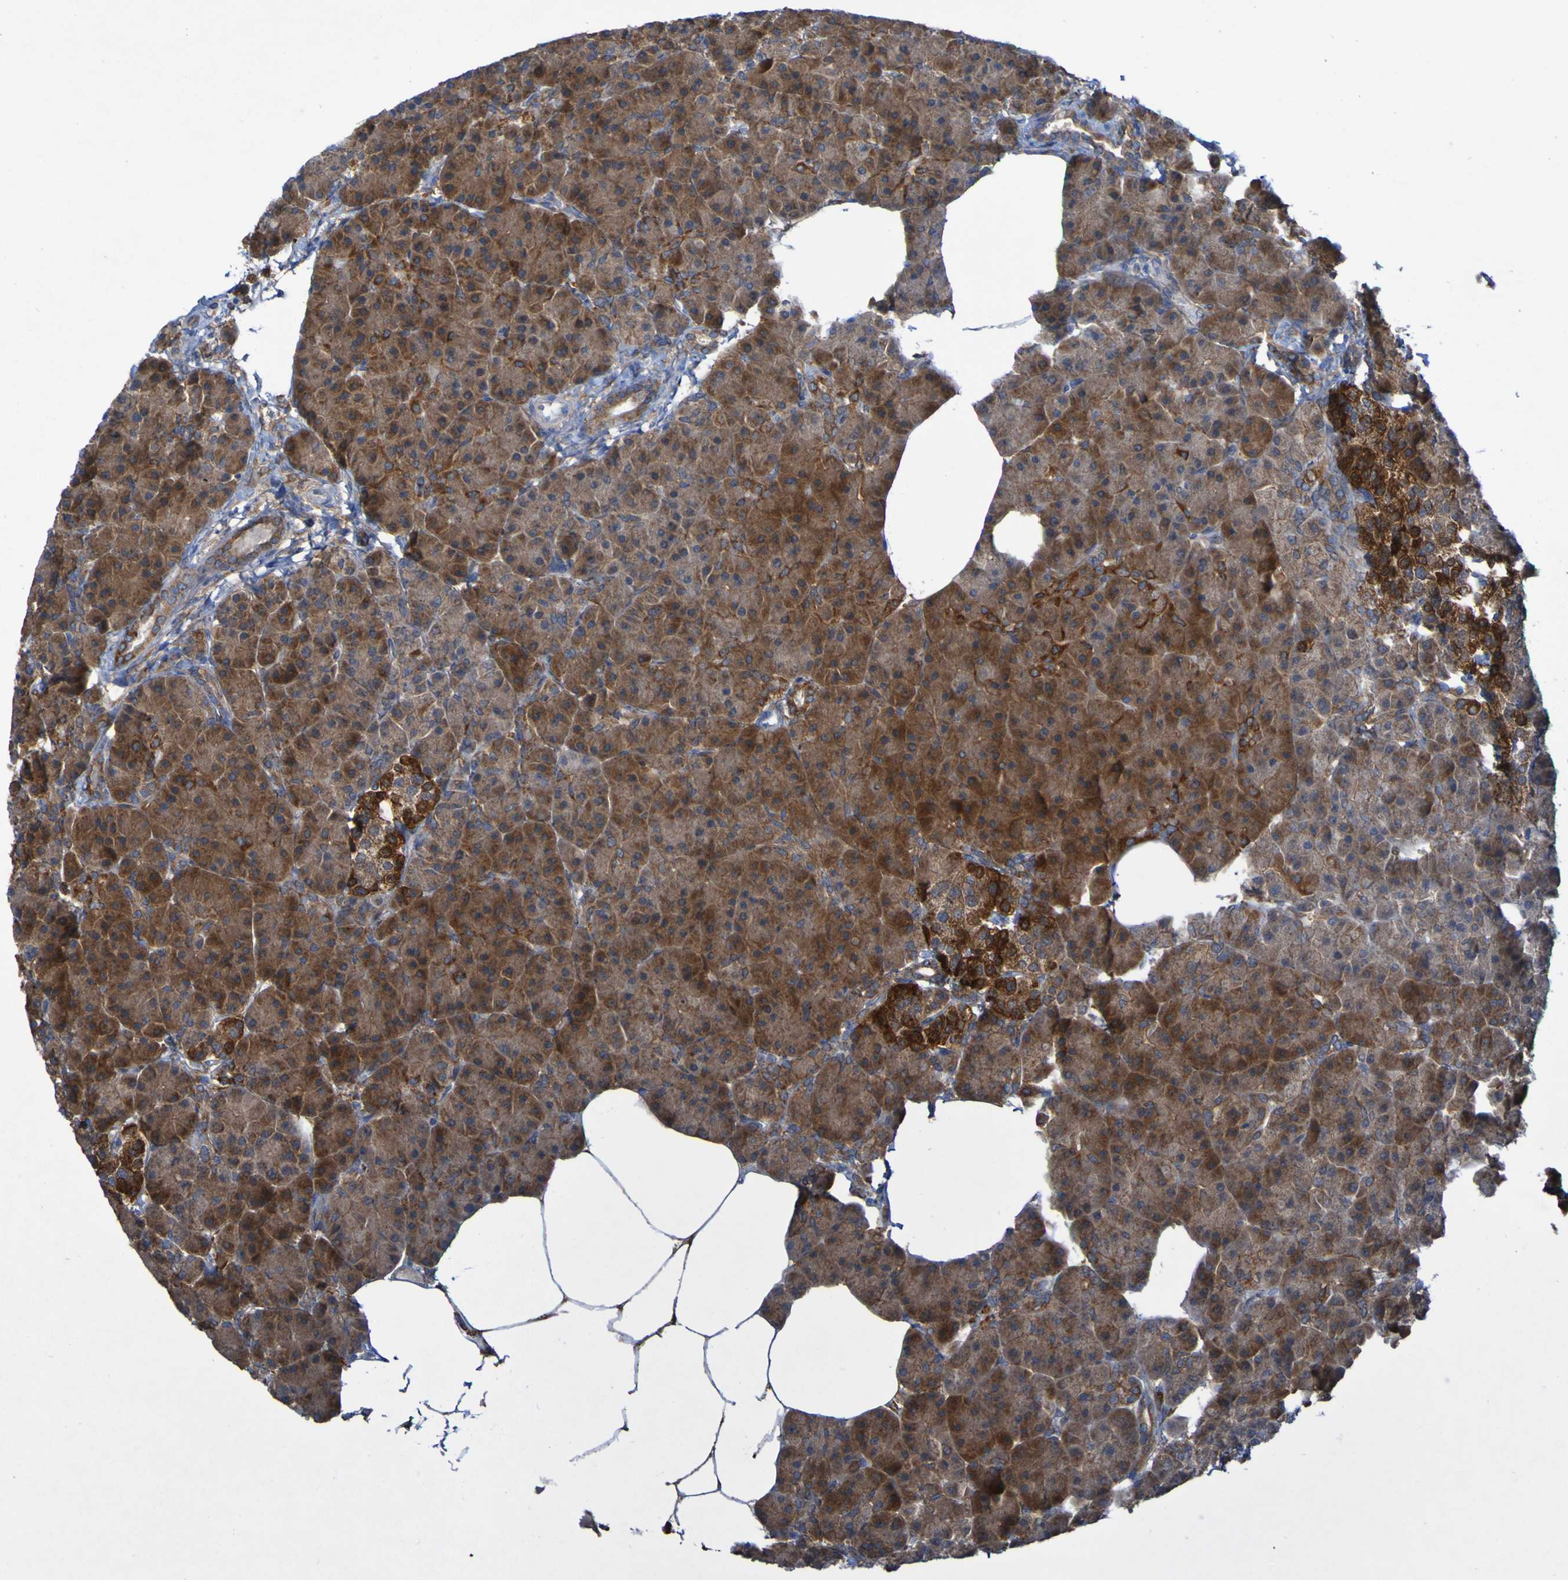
{"staining": {"intensity": "moderate", "quantity": ">75%", "location": "cytoplasmic/membranous"}, "tissue": "pancreas", "cell_type": "Exocrine glandular cells", "image_type": "normal", "snomed": [{"axis": "morphology", "description": "Normal tissue, NOS"}, {"axis": "topography", "description": "Pancreas"}], "caption": "Protein analysis of normal pancreas shows moderate cytoplasmic/membranous expression in about >75% of exocrine glandular cells.", "gene": "CCDC51", "patient": {"sex": "female", "age": 70}}